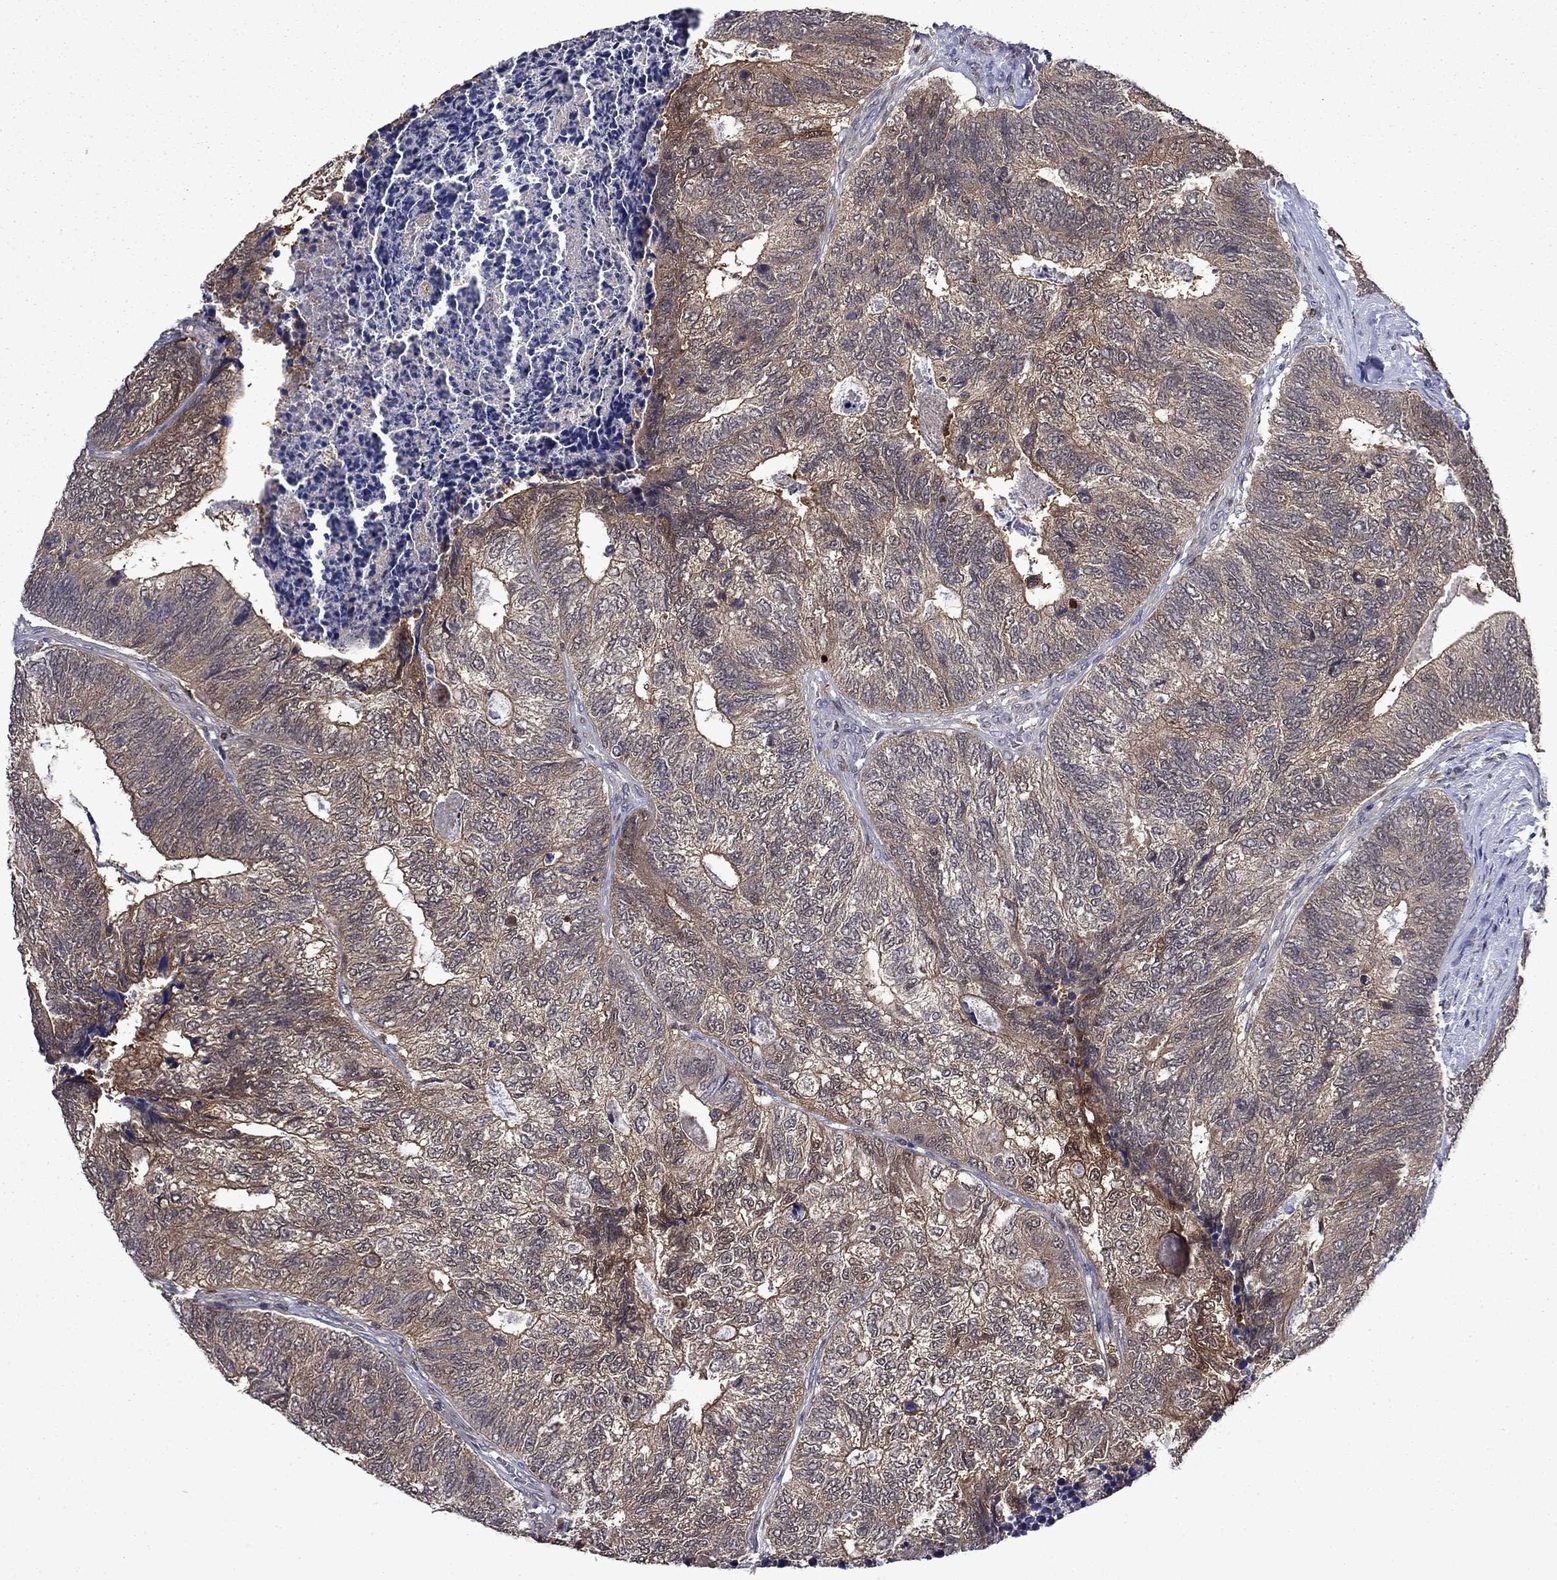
{"staining": {"intensity": "moderate", "quantity": "<25%", "location": "cytoplasmic/membranous"}, "tissue": "colorectal cancer", "cell_type": "Tumor cells", "image_type": "cancer", "snomed": [{"axis": "morphology", "description": "Adenocarcinoma, NOS"}, {"axis": "topography", "description": "Colon"}], "caption": "Protein staining displays moderate cytoplasmic/membranous expression in approximately <25% of tumor cells in colorectal cancer. (DAB IHC, brown staining for protein, blue staining for nuclei).", "gene": "TPMT", "patient": {"sex": "female", "age": 67}}